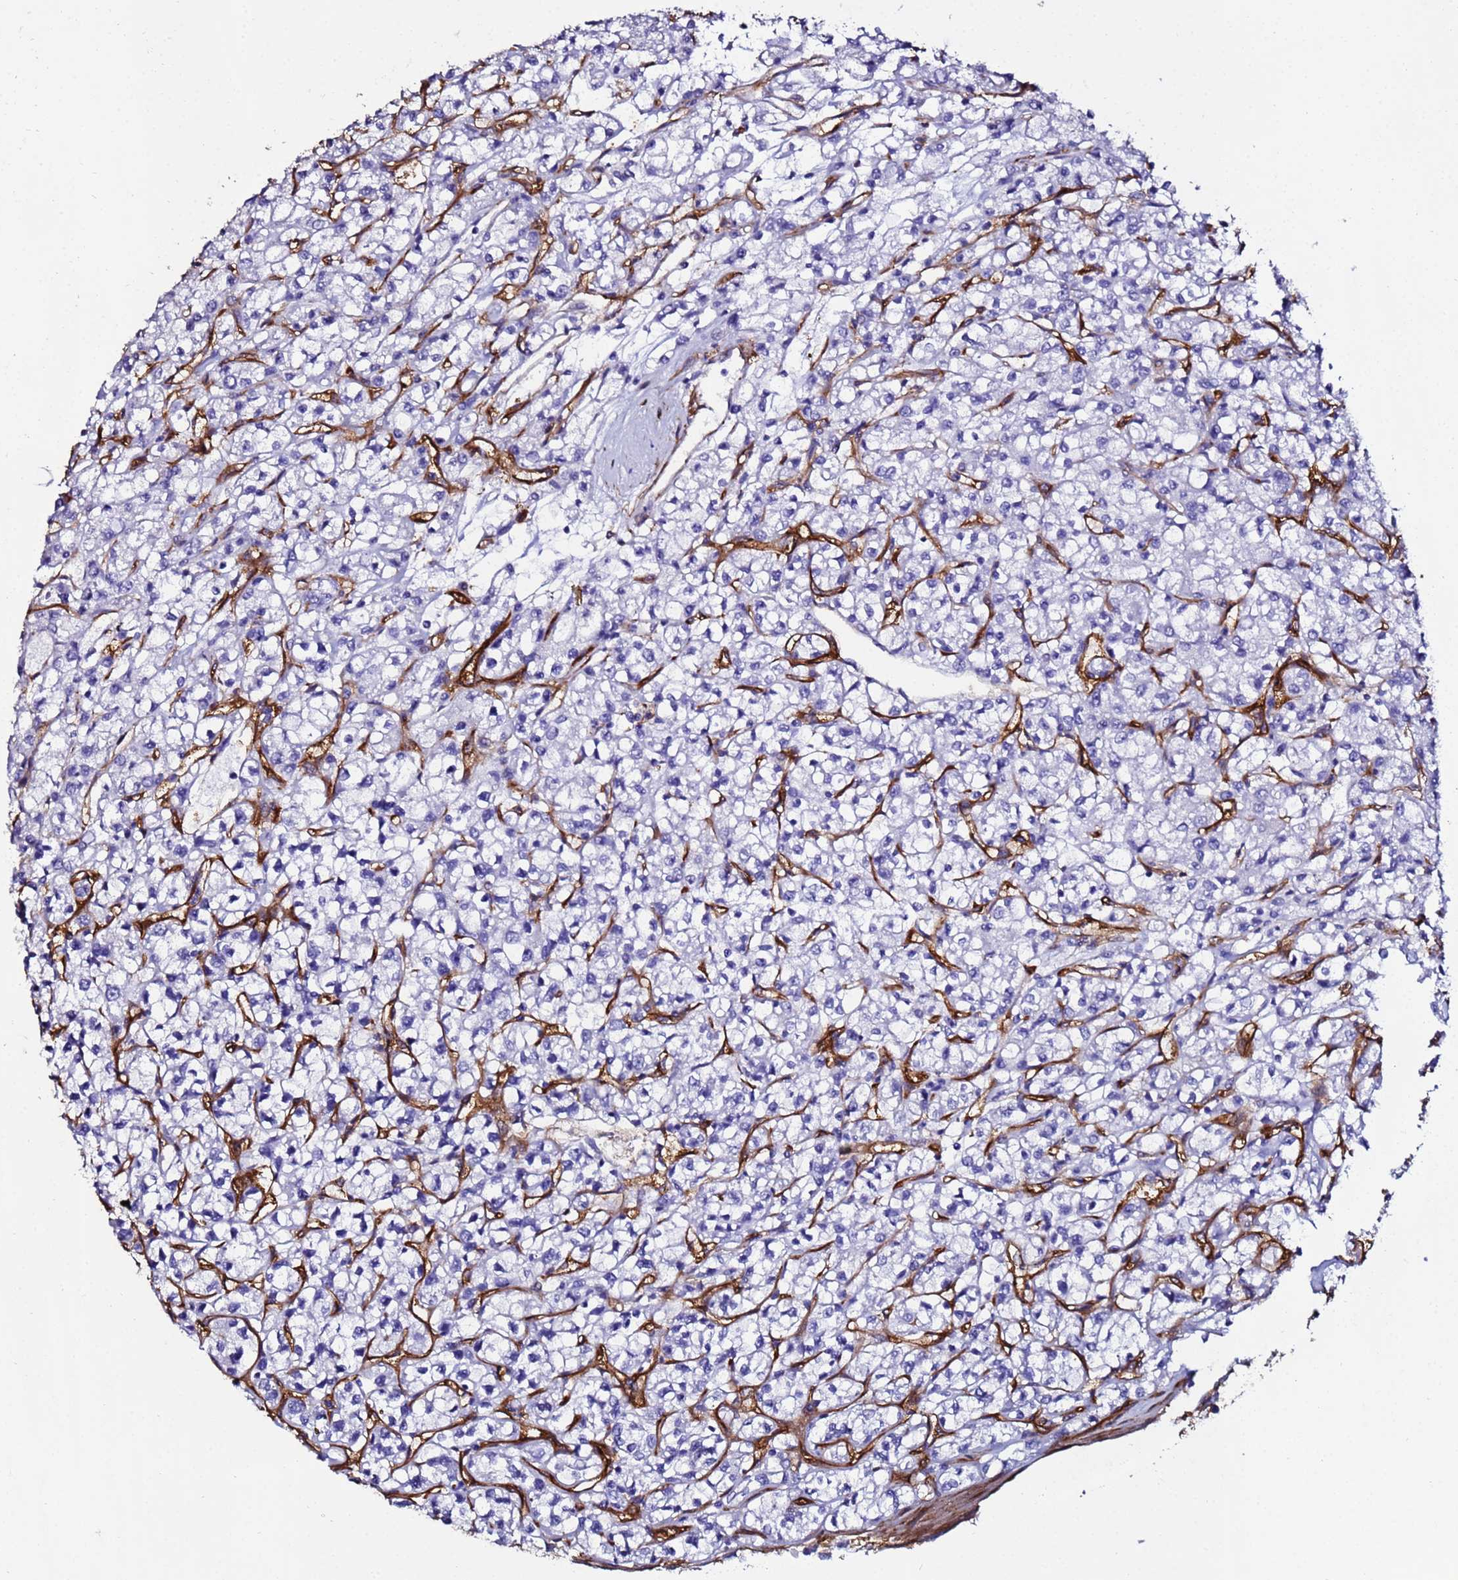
{"staining": {"intensity": "negative", "quantity": "none", "location": "none"}, "tissue": "renal cancer", "cell_type": "Tumor cells", "image_type": "cancer", "snomed": [{"axis": "morphology", "description": "Adenocarcinoma, NOS"}, {"axis": "topography", "description": "Kidney"}], "caption": "Micrograph shows no protein positivity in tumor cells of renal cancer tissue.", "gene": "DEFB104A", "patient": {"sex": "female", "age": 59}}